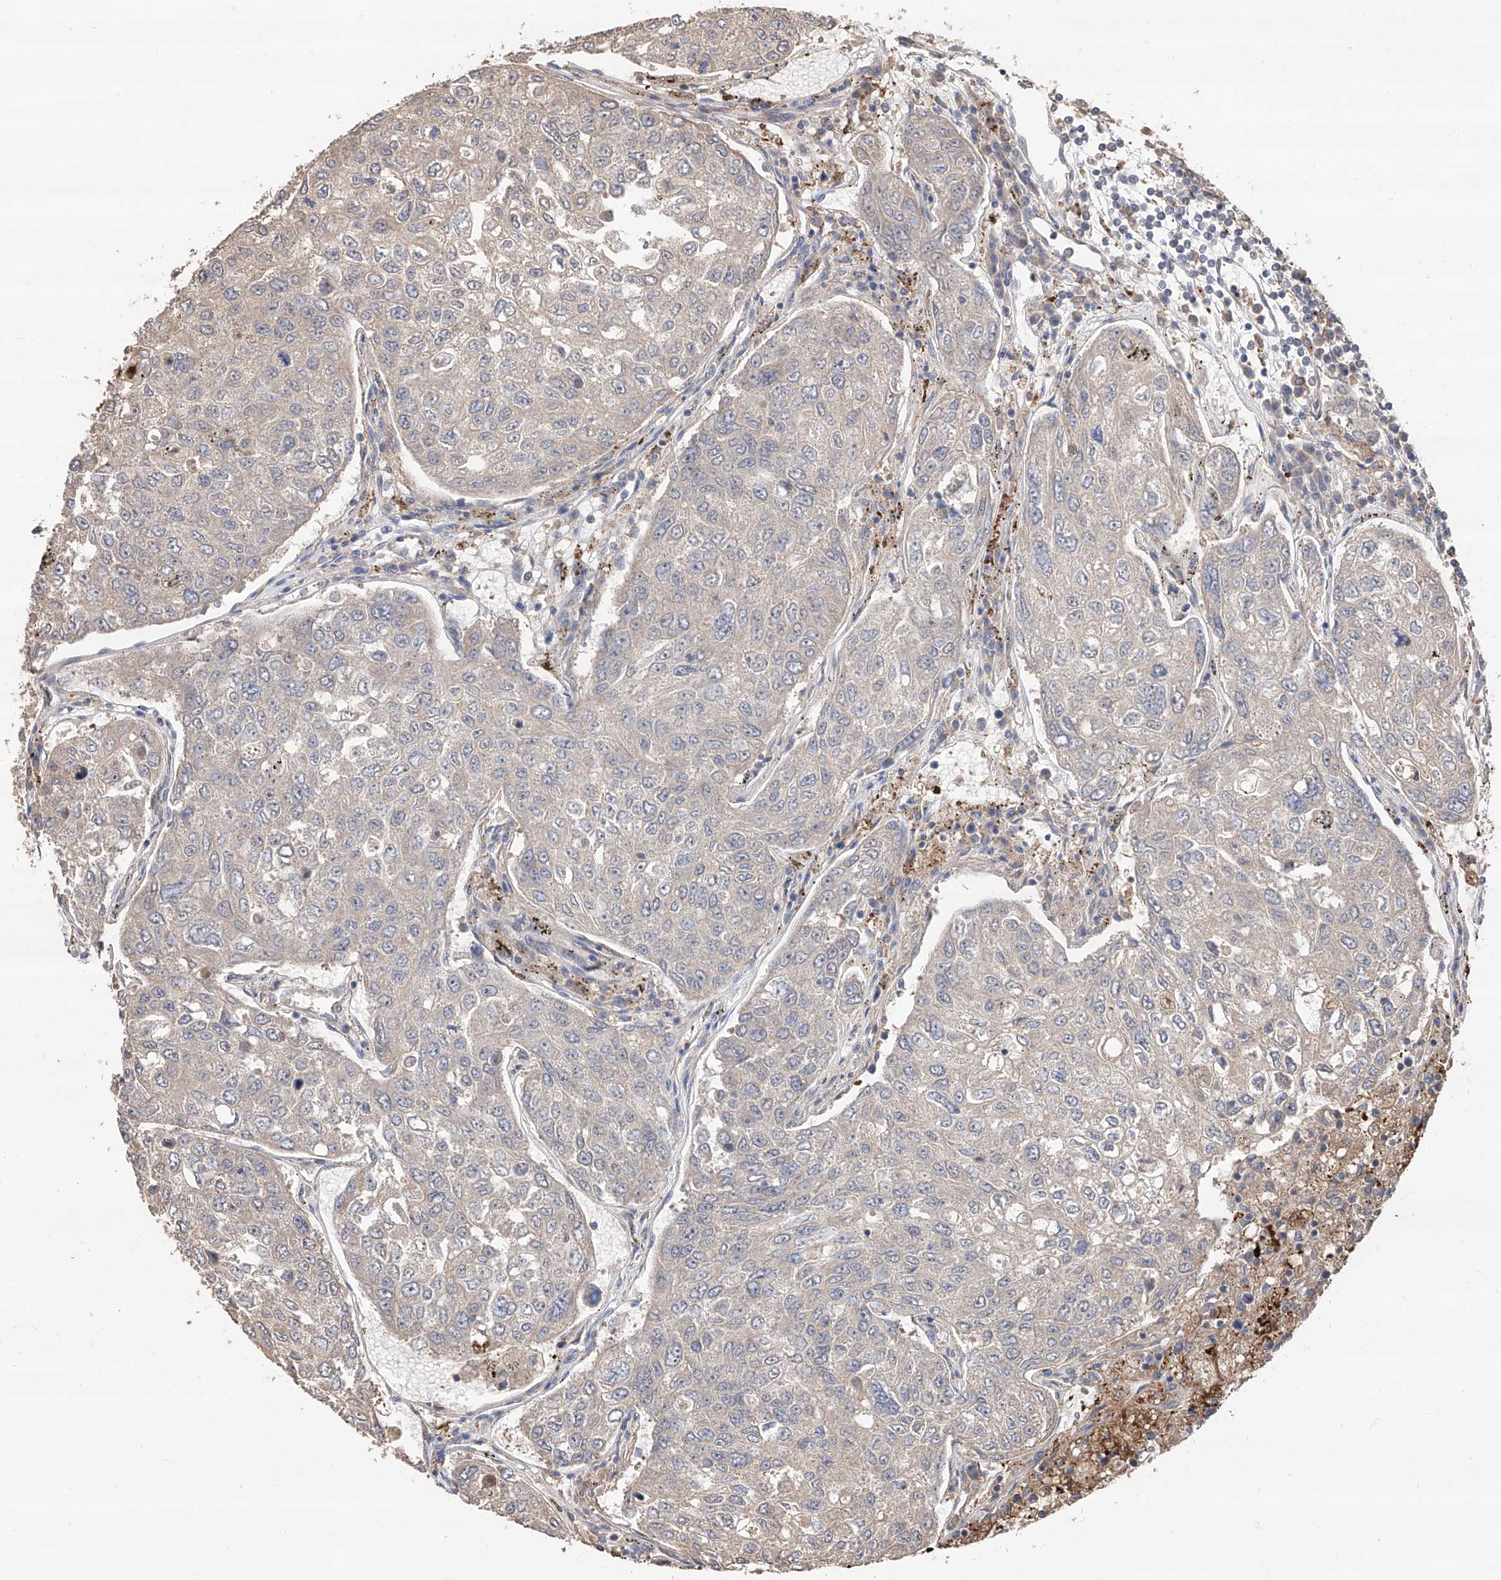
{"staining": {"intensity": "negative", "quantity": "none", "location": "none"}, "tissue": "urothelial cancer", "cell_type": "Tumor cells", "image_type": "cancer", "snomed": [{"axis": "morphology", "description": "Urothelial carcinoma, High grade"}, {"axis": "topography", "description": "Lymph node"}, {"axis": "topography", "description": "Urinary bladder"}], "caption": "Tumor cells are negative for protein expression in human urothelial cancer.", "gene": "EDN1", "patient": {"sex": "male", "age": 51}}